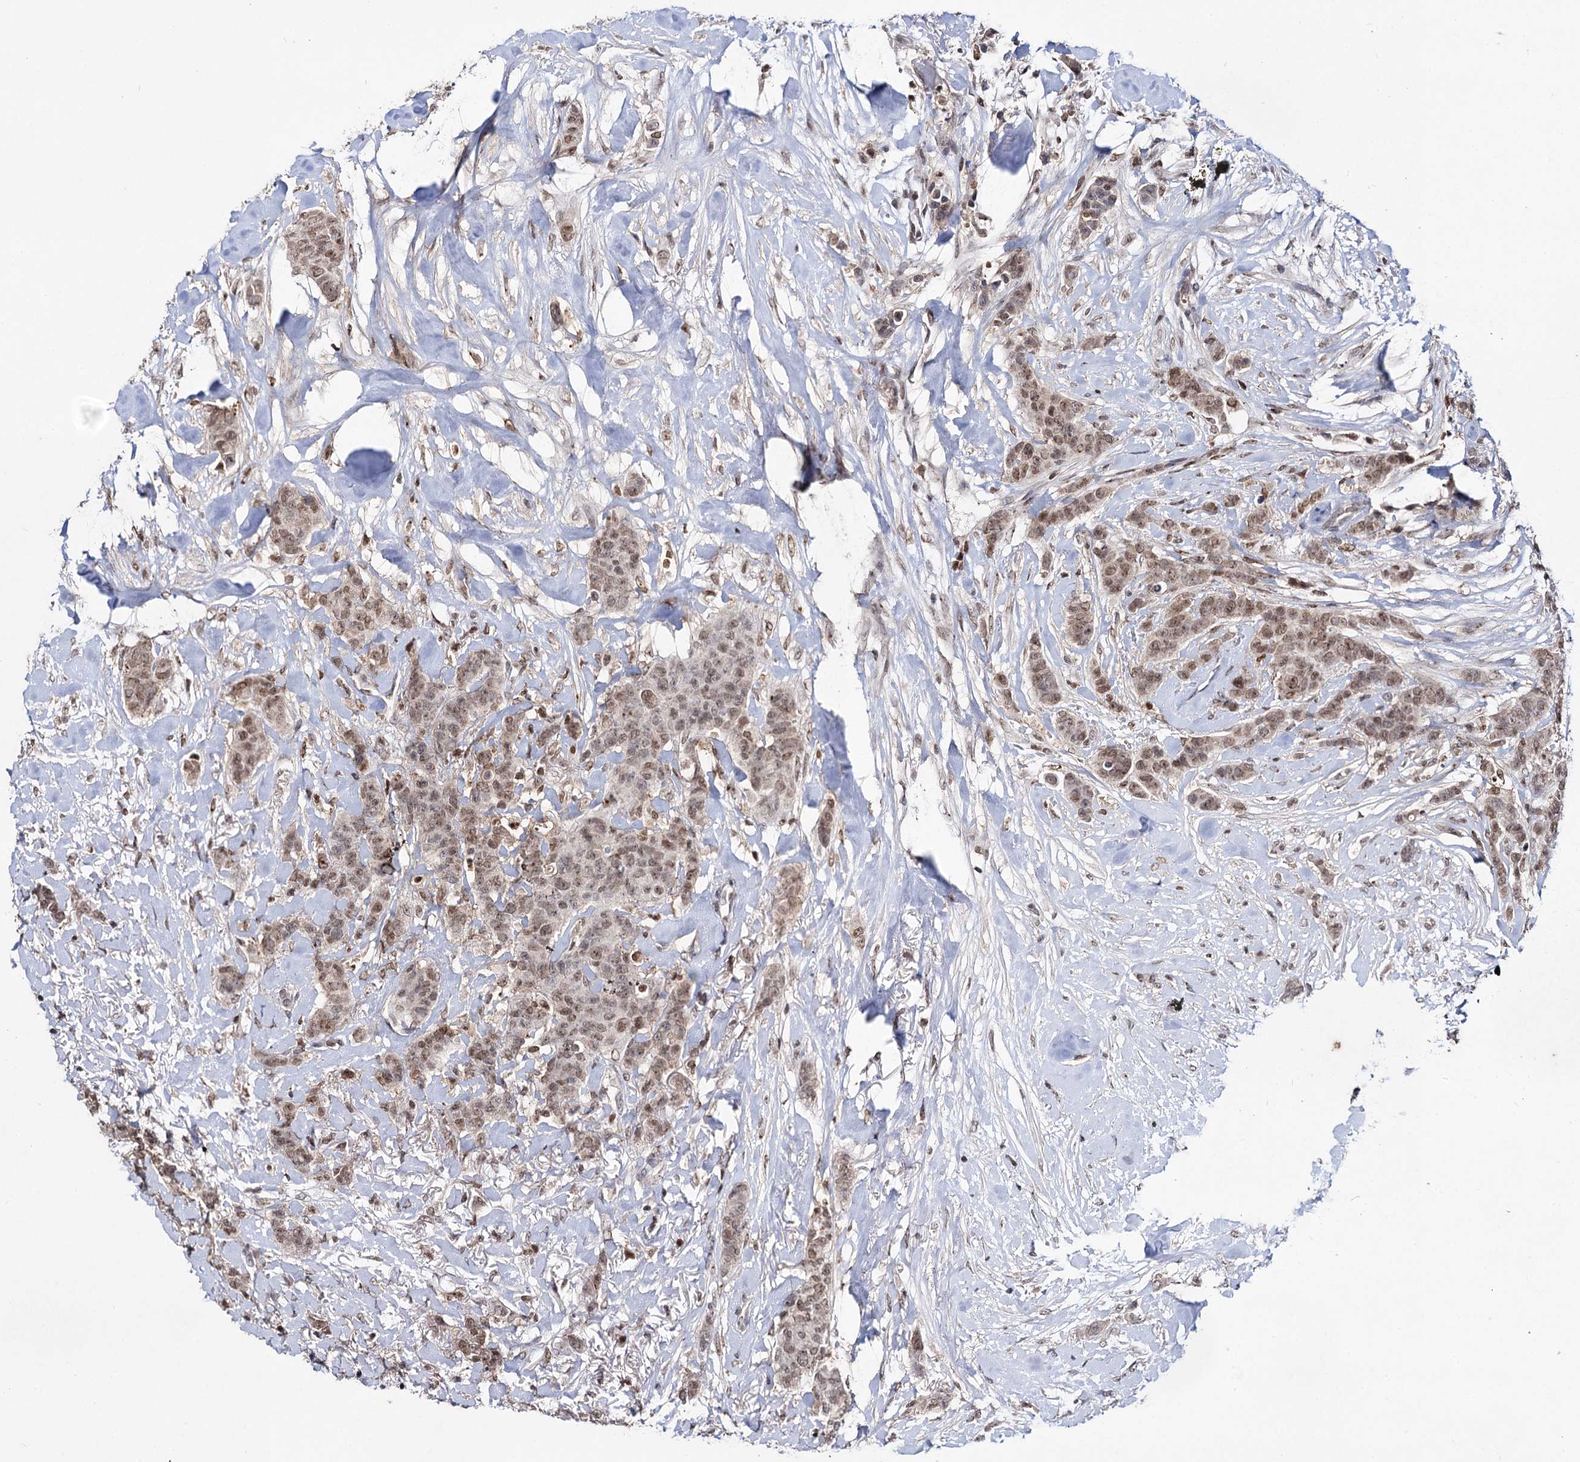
{"staining": {"intensity": "moderate", "quantity": ">75%", "location": "nuclear"}, "tissue": "breast cancer", "cell_type": "Tumor cells", "image_type": "cancer", "snomed": [{"axis": "morphology", "description": "Duct carcinoma"}, {"axis": "topography", "description": "Breast"}], "caption": "DAB immunohistochemical staining of infiltrating ductal carcinoma (breast) demonstrates moderate nuclear protein positivity in about >75% of tumor cells. The staining was performed using DAB (3,3'-diaminobenzidine), with brown indicating positive protein expression. Nuclei are stained blue with hematoxylin.", "gene": "SMCHD1", "patient": {"sex": "female", "age": 40}}